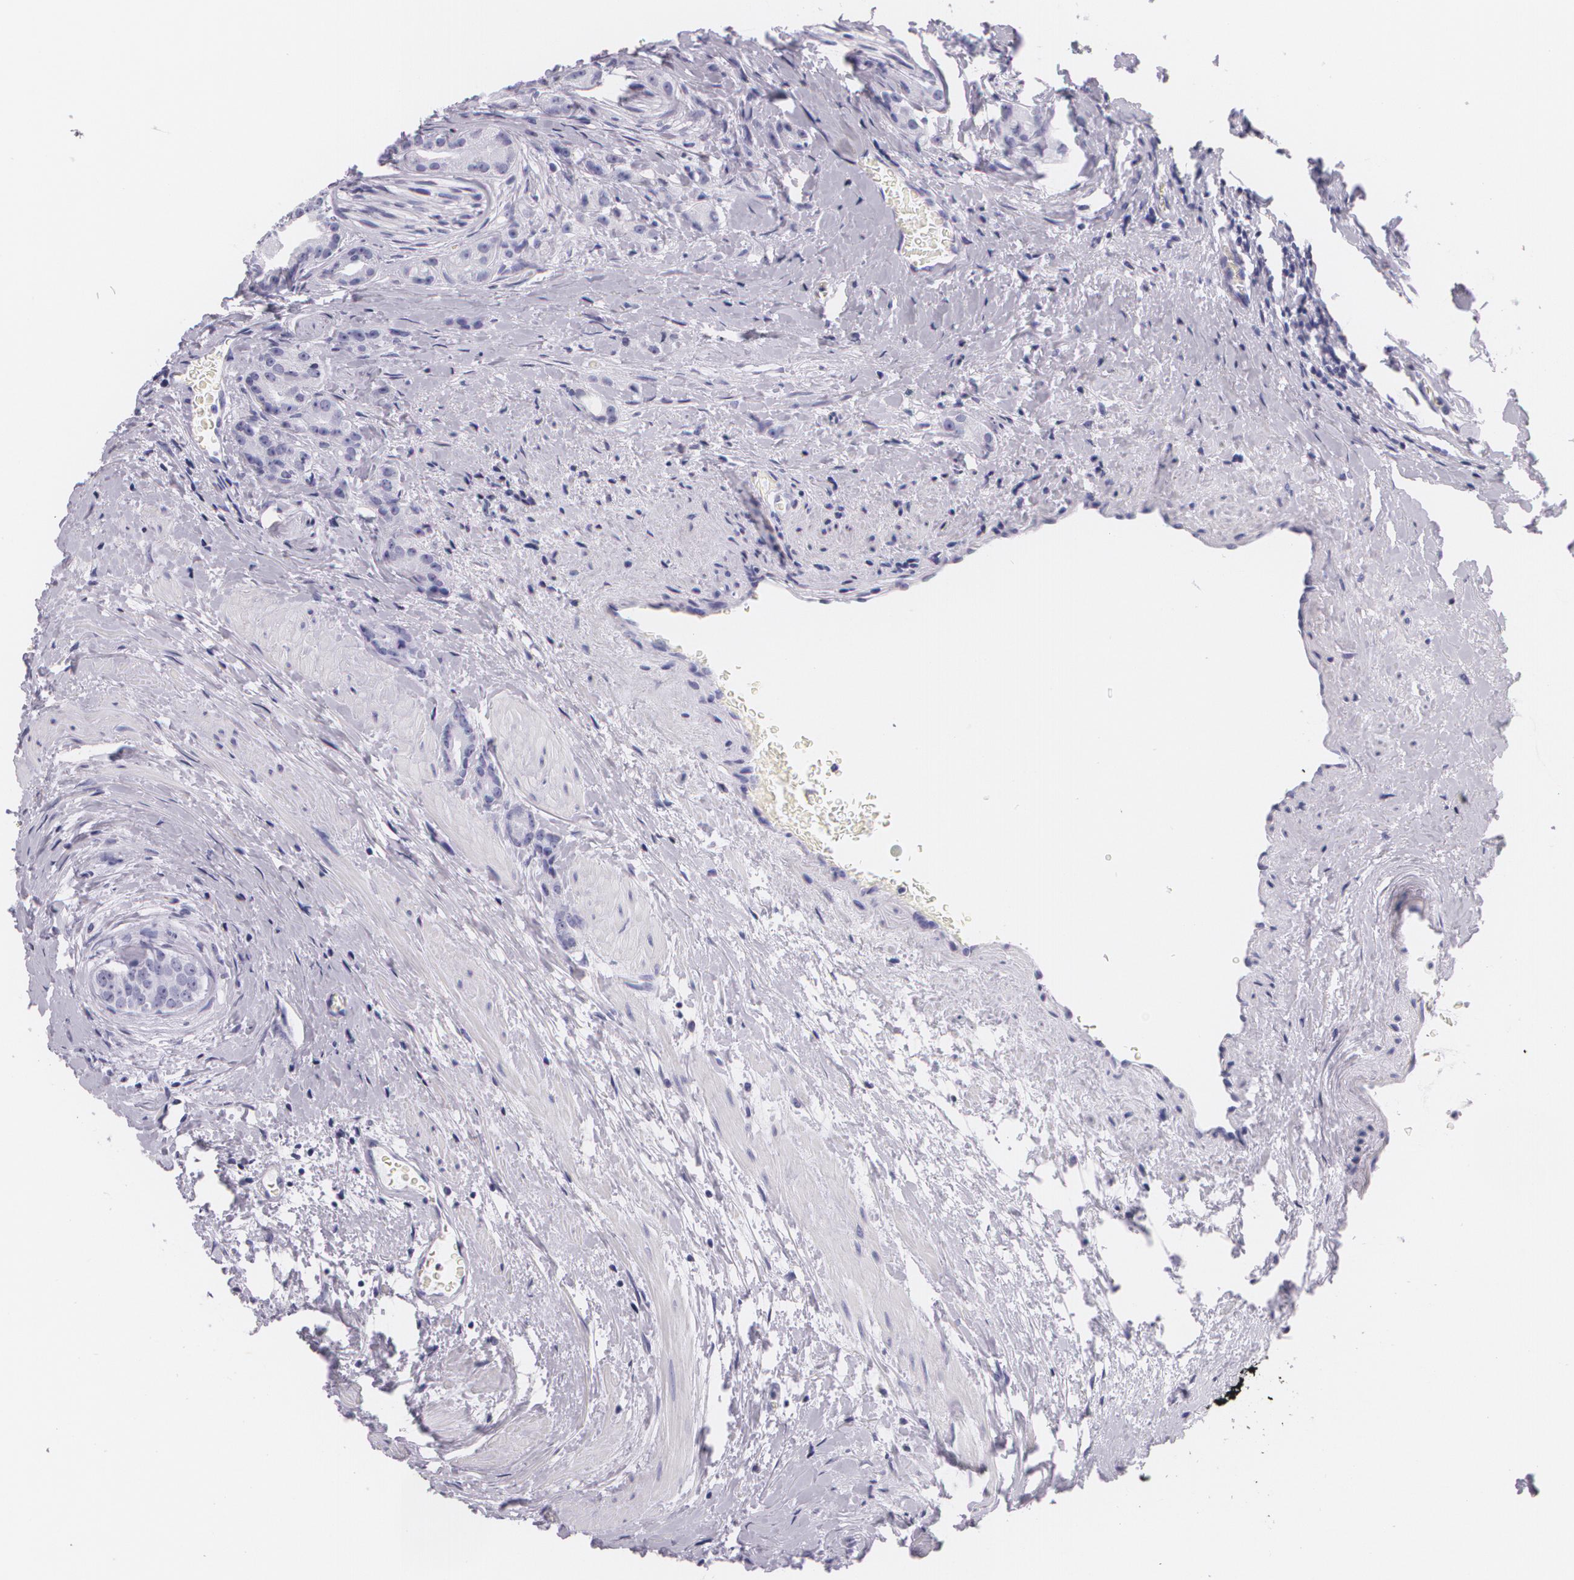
{"staining": {"intensity": "negative", "quantity": "none", "location": "none"}, "tissue": "prostate cancer", "cell_type": "Tumor cells", "image_type": "cancer", "snomed": [{"axis": "morphology", "description": "Adenocarcinoma, Medium grade"}, {"axis": "topography", "description": "Prostate"}], "caption": "Immunohistochemistry (IHC) histopathology image of neoplastic tissue: prostate adenocarcinoma (medium-grade) stained with DAB exhibits no significant protein positivity in tumor cells.", "gene": "DLG4", "patient": {"sex": "male", "age": 59}}